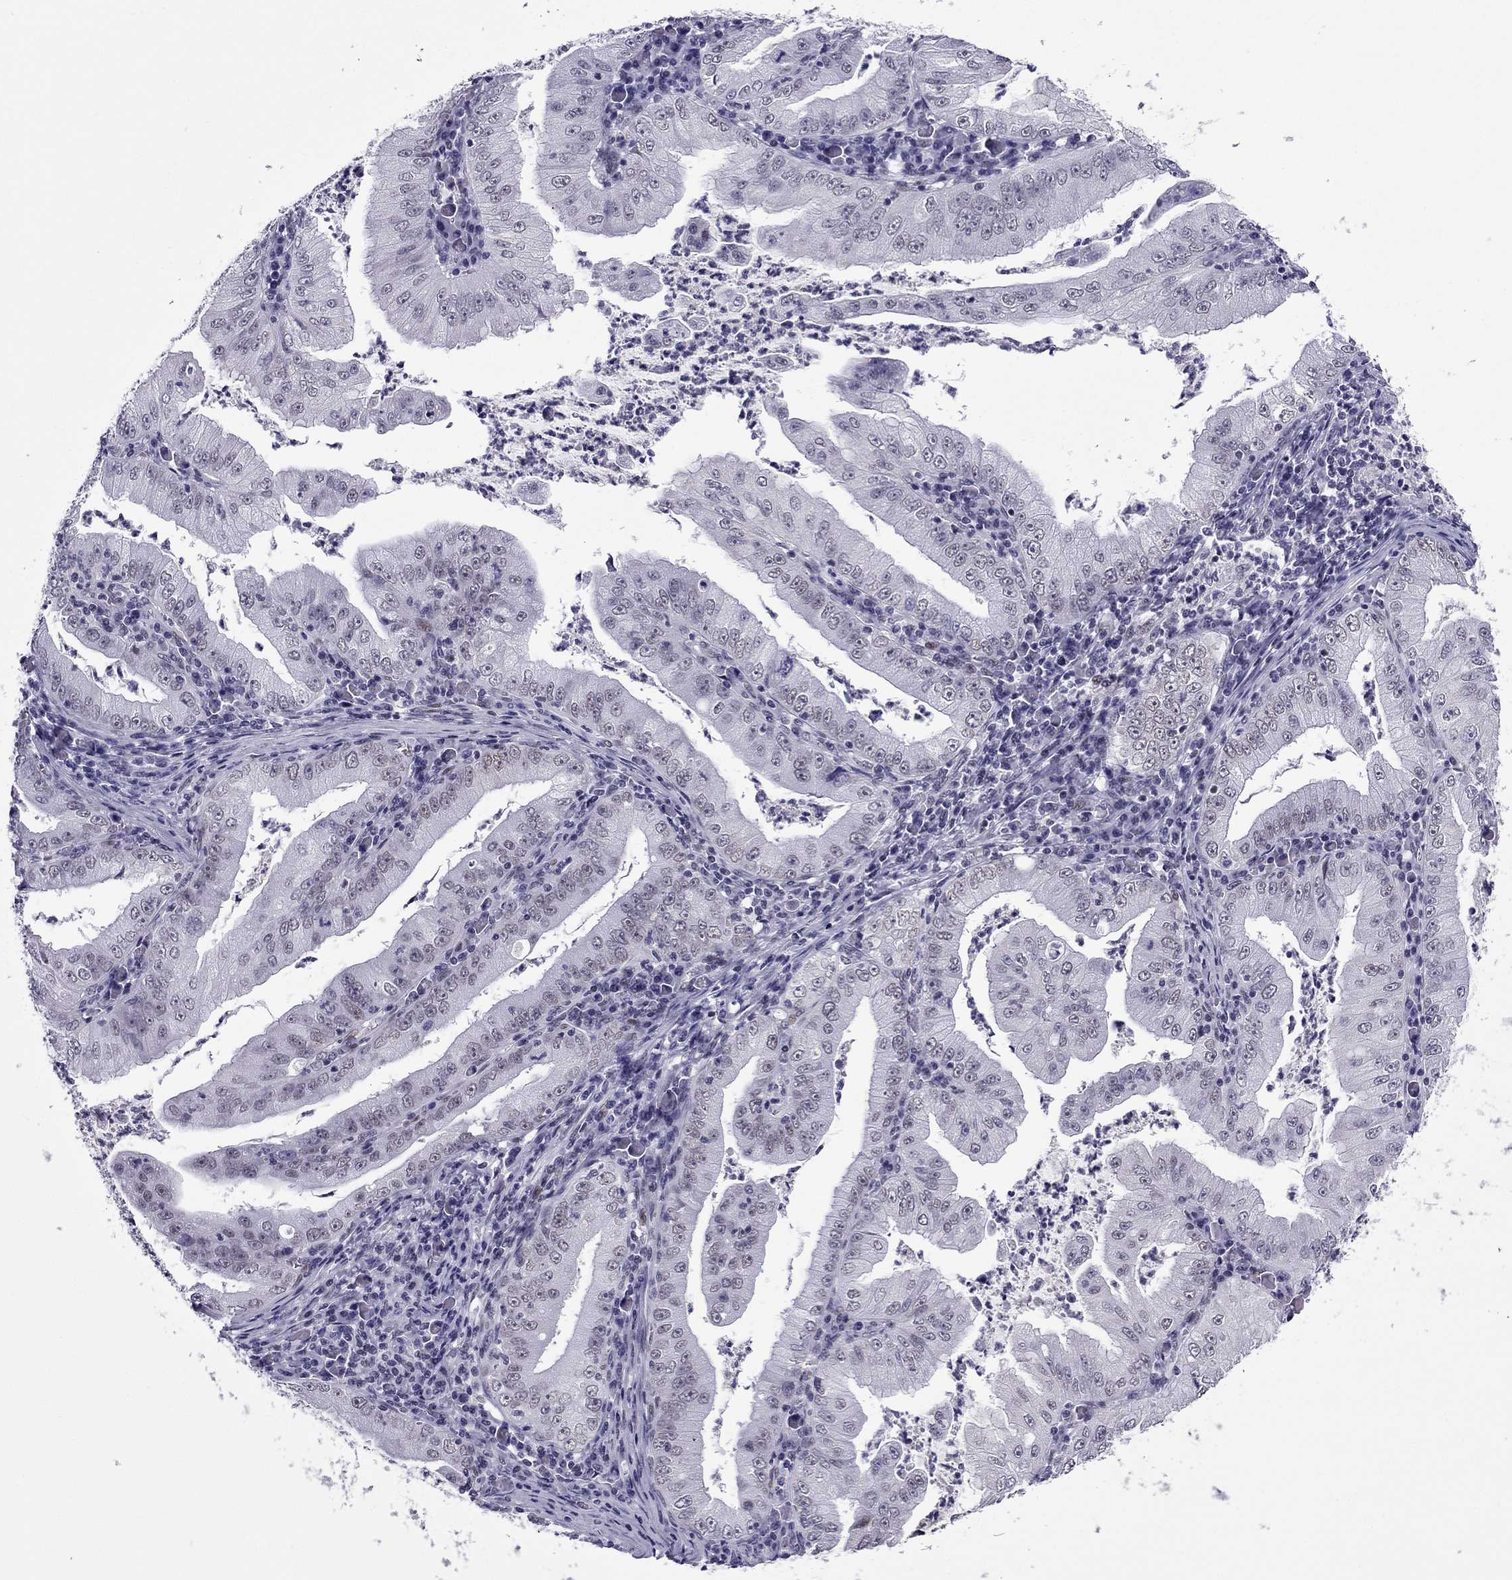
{"staining": {"intensity": "negative", "quantity": "none", "location": "none"}, "tissue": "stomach cancer", "cell_type": "Tumor cells", "image_type": "cancer", "snomed": [{"axis": "morphology", "description": "Adenocarcinoma, NOS"}, {"axis": "topography", "description": "Stomach"}], "caption": "This is an IHC histopathology image of human stomach cancer. There is no expression in tumor cells.", "gene": "MYLK3", "patient": {"sex": "male", "age": 76}}